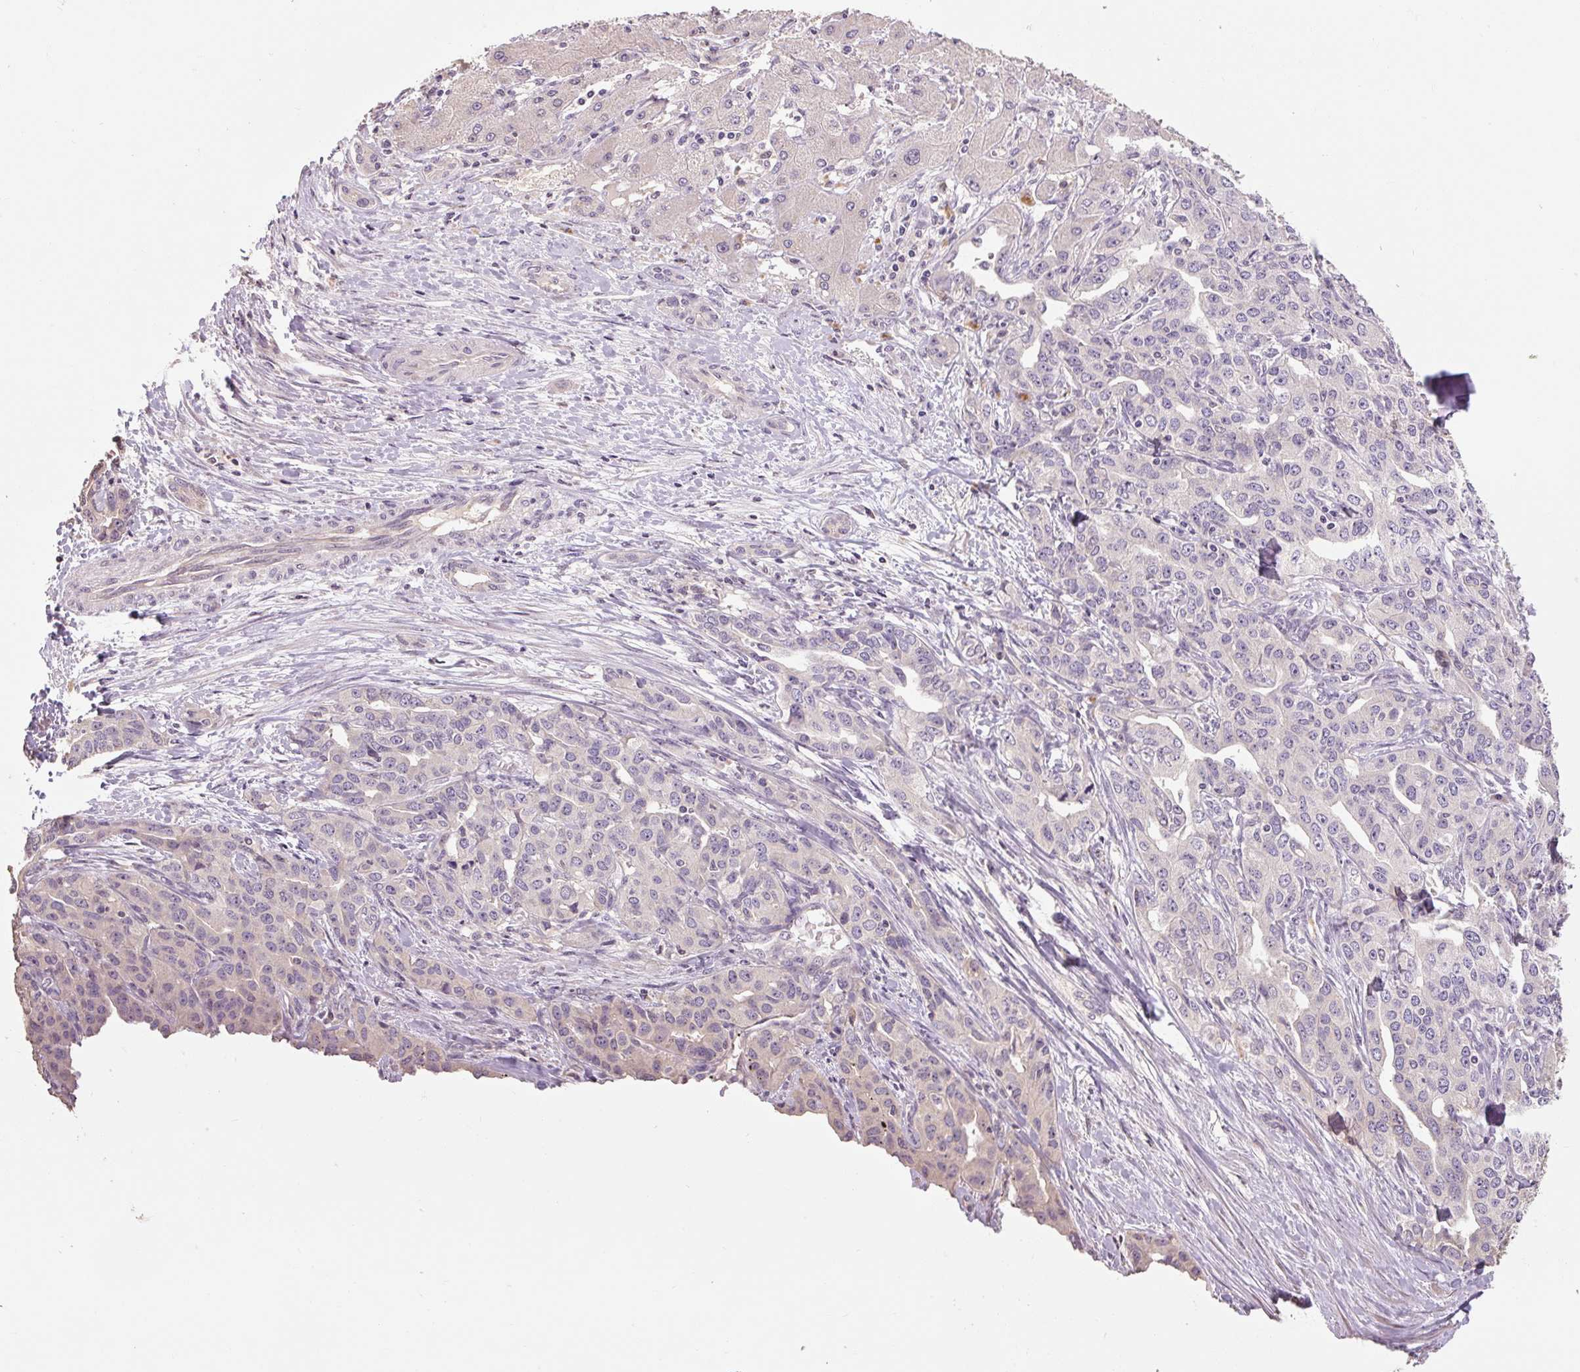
{"staining": {"intensity": "negative", "quantity": "none", "location": "none"}, "tissue": "liver cancer", "cell_type": "Tumor cells", "image_type": "cancer", "snomed": [{"axis": "morphology", "description": "Cholangiocarcinoma"}, {"axis": "topography", "description": "Liver"}], "caption": "This is an immunohistochemistry (IHC) photomicrograph of liver cancer. There is no staining in tumor cells.", "gene": "CFAP65", "patient": {"sex": "male", "age": 59}}